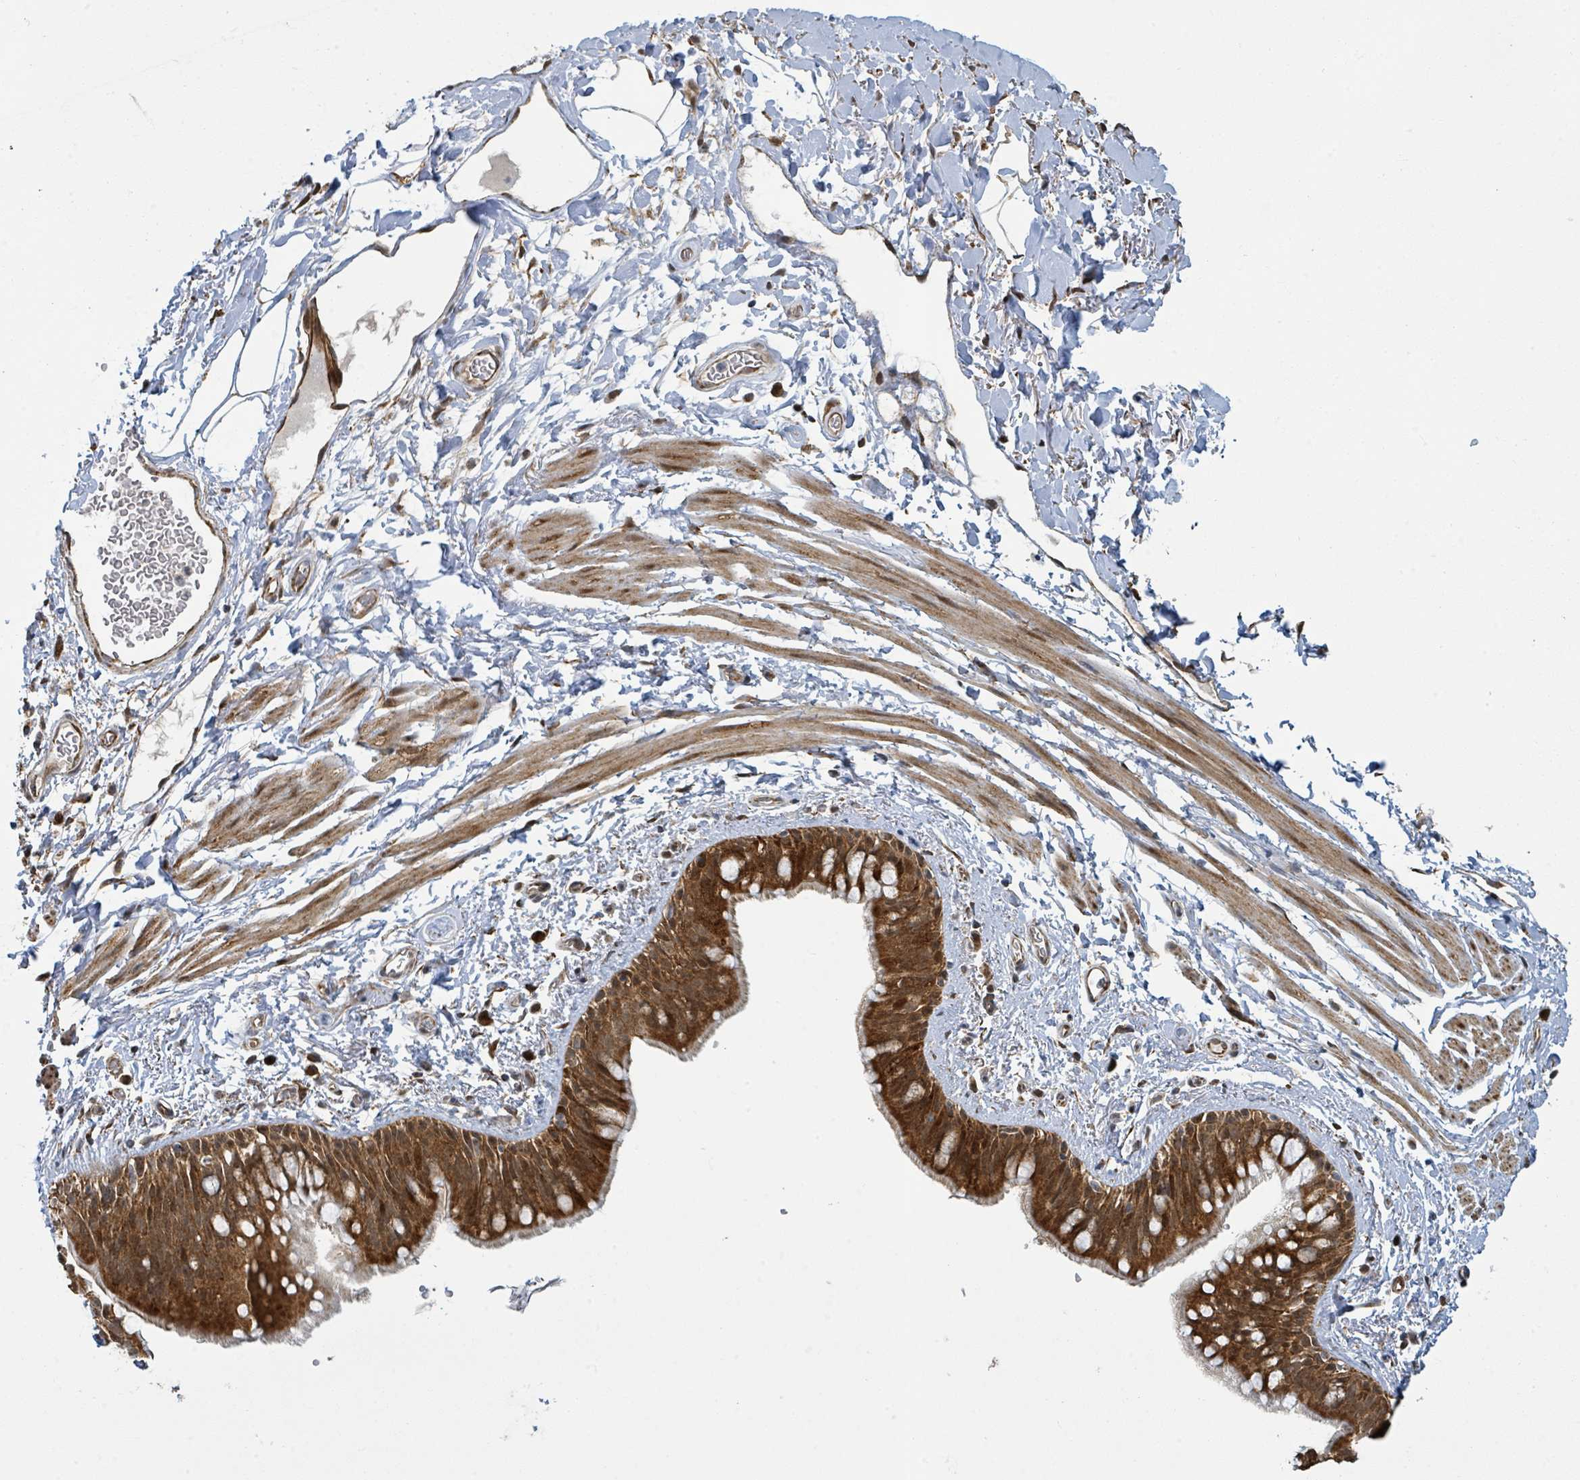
{"staining": {"intensity": "strong", "quantity": ">75%", "location": "cytoplasmic/membranous,nuclear"}, "tissue": "bronchus", "cell_type": "Respiratory epithelial cells", "image_type": "normal", "snomed": [{"axis": "morphology", "description": "Normal tissue, NOS"}, {"axis": "morphology", "description": "Squamous cell carcinoma, NOS"}, {"axis": "topography", "description": "Bronchus"}, {"axis": "topography", "description": "Lung"}], "caption": "Bronchus stained with IHC reveals strong cytoplasmic/membranous,nuclear staining in about >75% of respiratory epithelial cells.", "gene": "PSMB7", "patient": {"sex": "female", "age": 70}}